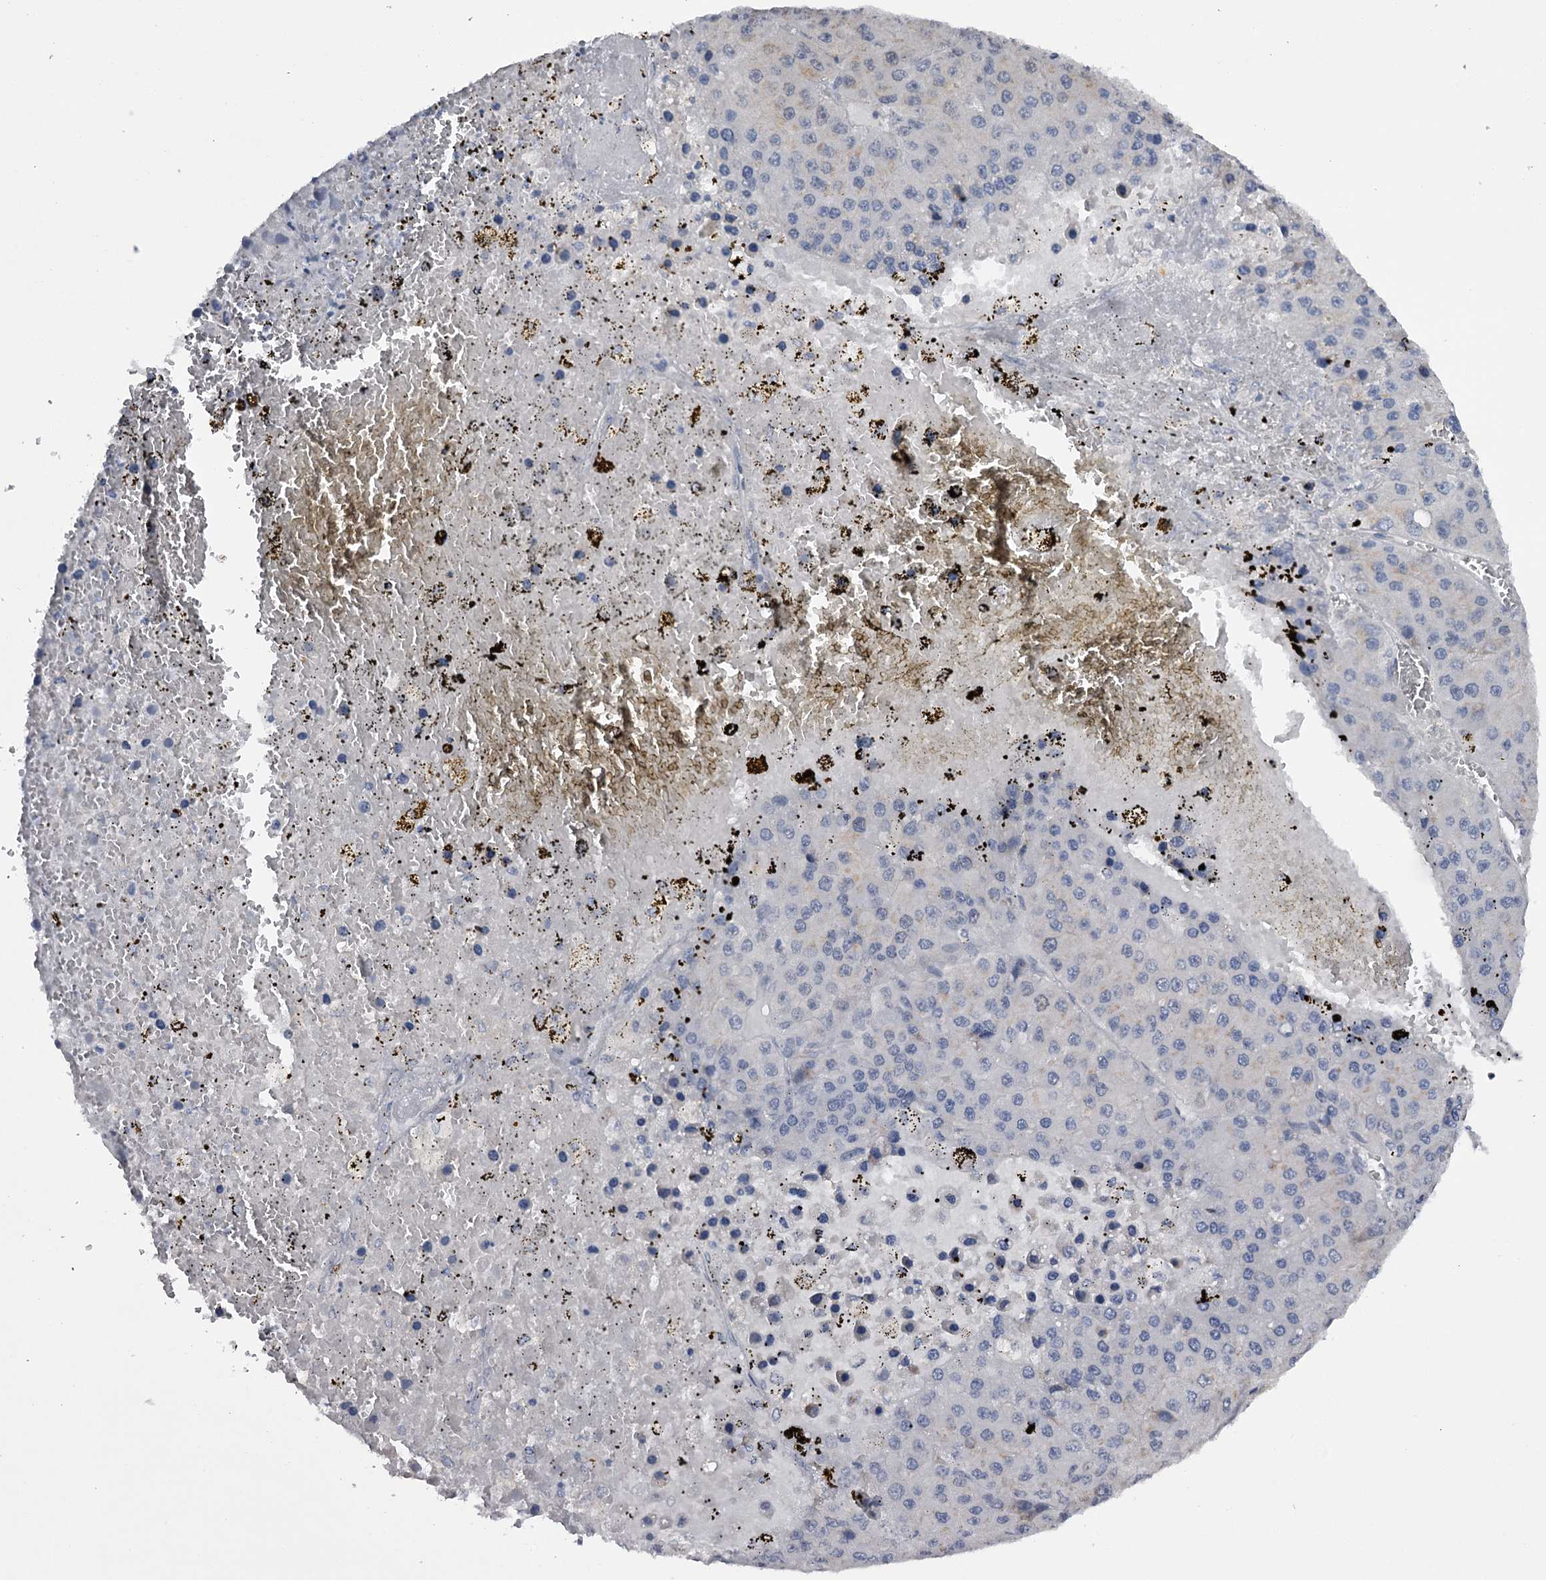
{"staining": {"intensity": "negative", "quantity": "none", "location": "none"}, "tissue": "liver cancer", "cell_type": "Tumor cells", "image_type": "cancer", "snomed": [{"axis": "morphology", "description": "Carcinoma, Hepatocellular, NOS"}, {"axis": "topography", "description": "Liver"}], "caption": "A high-resolution photomicrograph shows IHC staining of liver cancer (hepatocellular carcinoma), which reveals no significant expression in tumor cells. (Brightfield microscopy of DAB immunohistochemistry at high magnification).", "gene": "GTSF1", "patient": {"sex": "female", "age": 73}}